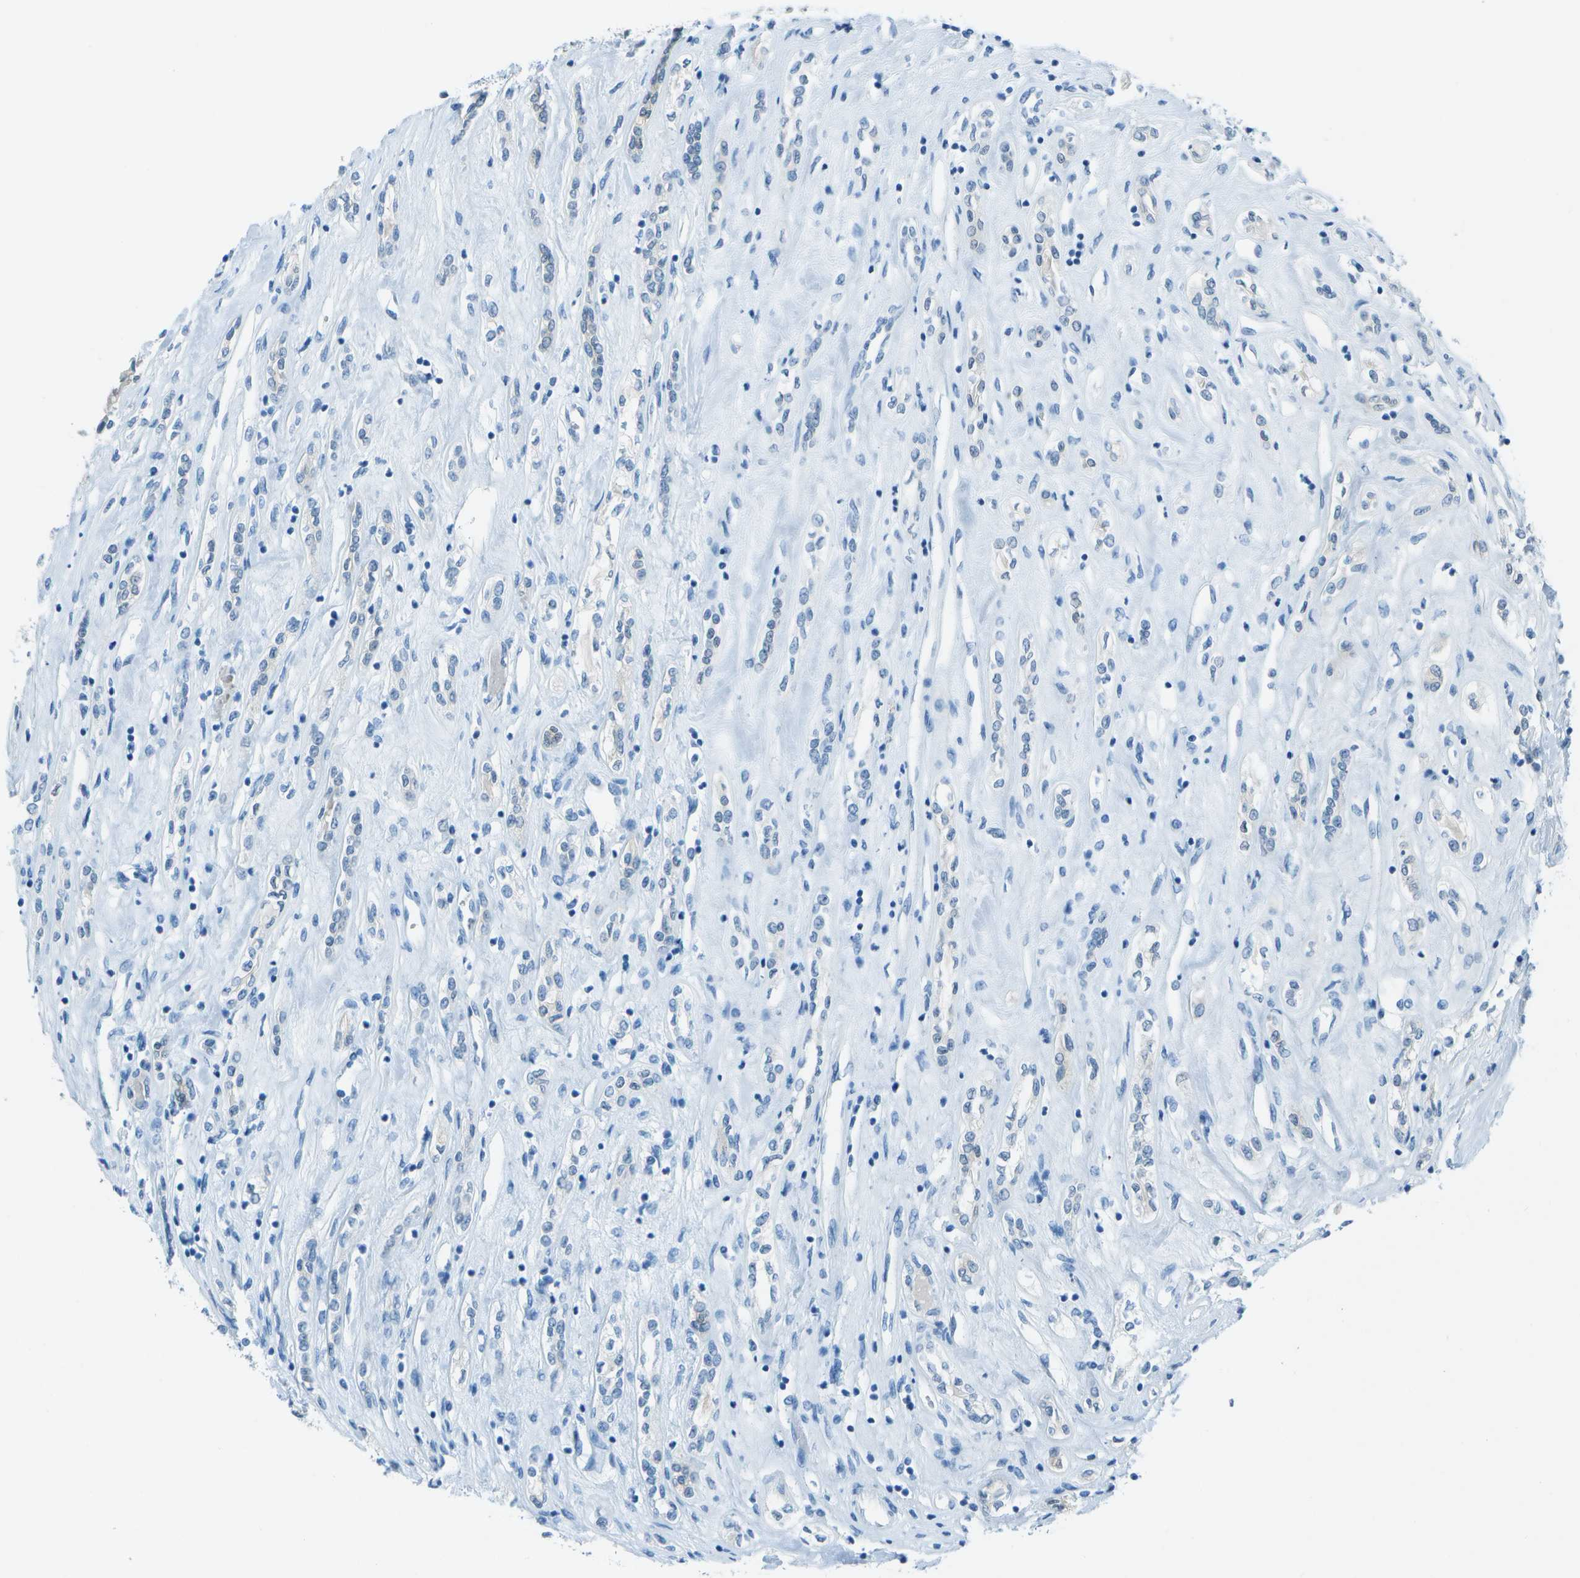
{"staining": {"intensity": "negative", "quantity": "none", "location": "none"}, "tissue": "renal cancer", "cell_type": "Tumor cells", "image_type": "cancer", "snomed": [{"axis": "morphology", "description": "Adenocarcinoma, NOS"}, {"axis": "topography", "description": "Kidney"}], "caption": "High magnification brightfield microscopy of adenocarcinoma (renal) stained with DAB (3,3'-diaminobenzidine) (brown) and counterstained with hematoxylin (blue): tumor cells show no significant staining.", "gene": "ASL", "patient": {"sex": "female", "age": 70}}